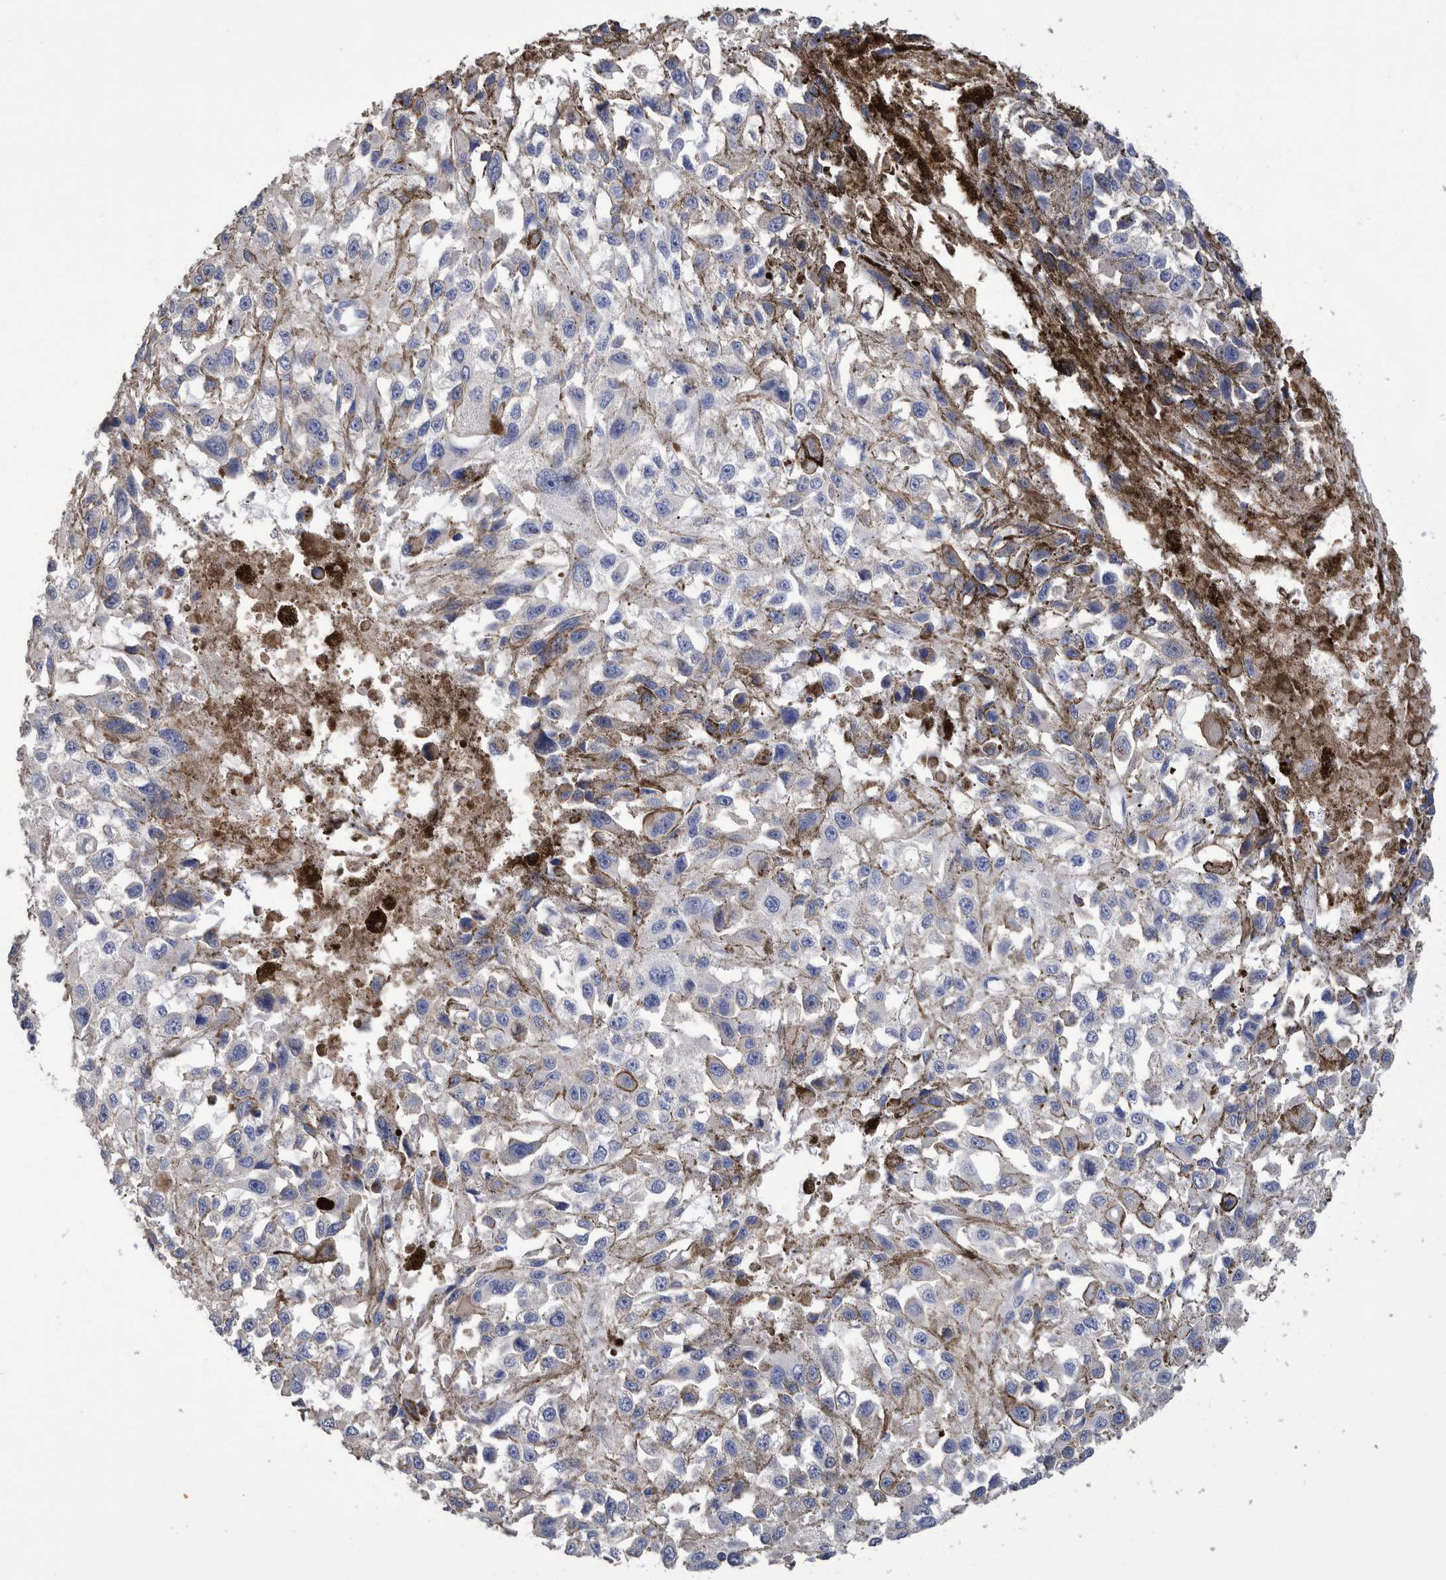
{"staining": {"intensity": "negative", "quantity": "none", "location": "none"}, "tissue": "melanoma", "cell_type": "Tumor cells", "image_type": "cancer", "snomed": [{"axis": "morphology", "description": "Malignant melanoma, Metastatic site"}, {"axis": "topography", "description": "Lymph node"}], "caption": "Immunohistochemistry of malignant melanoma (metastatic site) reveals no expression in tumor cells.", "gene": "SLC45A4", "patient": {"sex": "male", "age": 59}}